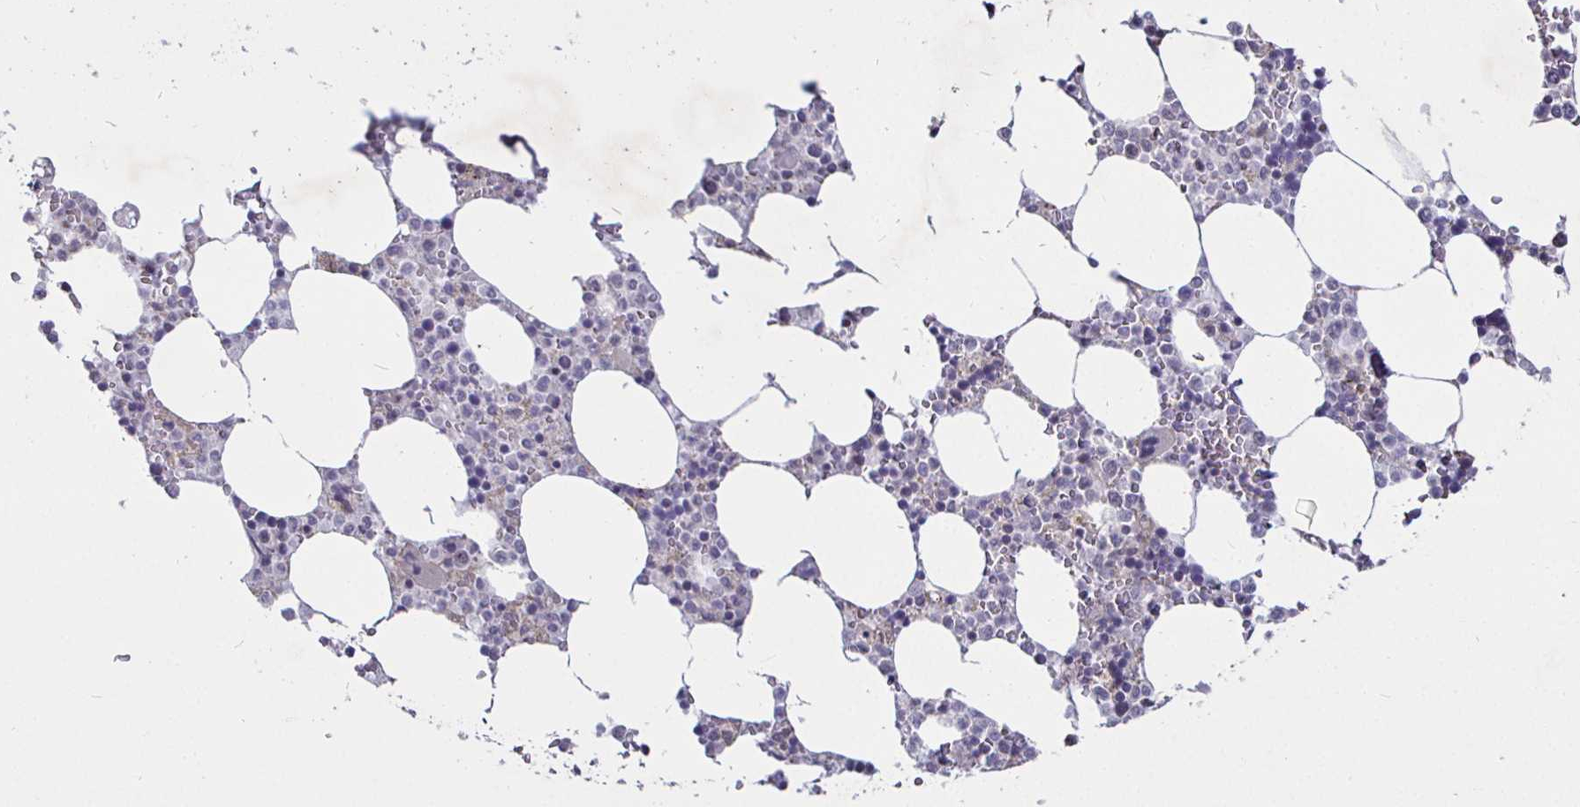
{"staining": {"intensity": "negative", "quantity": "none", "location": "none"}, "tissue": "bone marrow", "cell_type": "Hematopoietic cells", "image_type": "normal", "snomed": [{"axis": "morphology", "description": "Normal tissue, NOS"}, {"axis": "topography", "description": "Bone marrow"}], "caption": "Human bone marrow stained for a protein using immunohistochemistry (IHC) demonstrates no staining in hematopoietic cells.", "gene": "MLH1", "patient": {"sex": "male", "age": 64}}